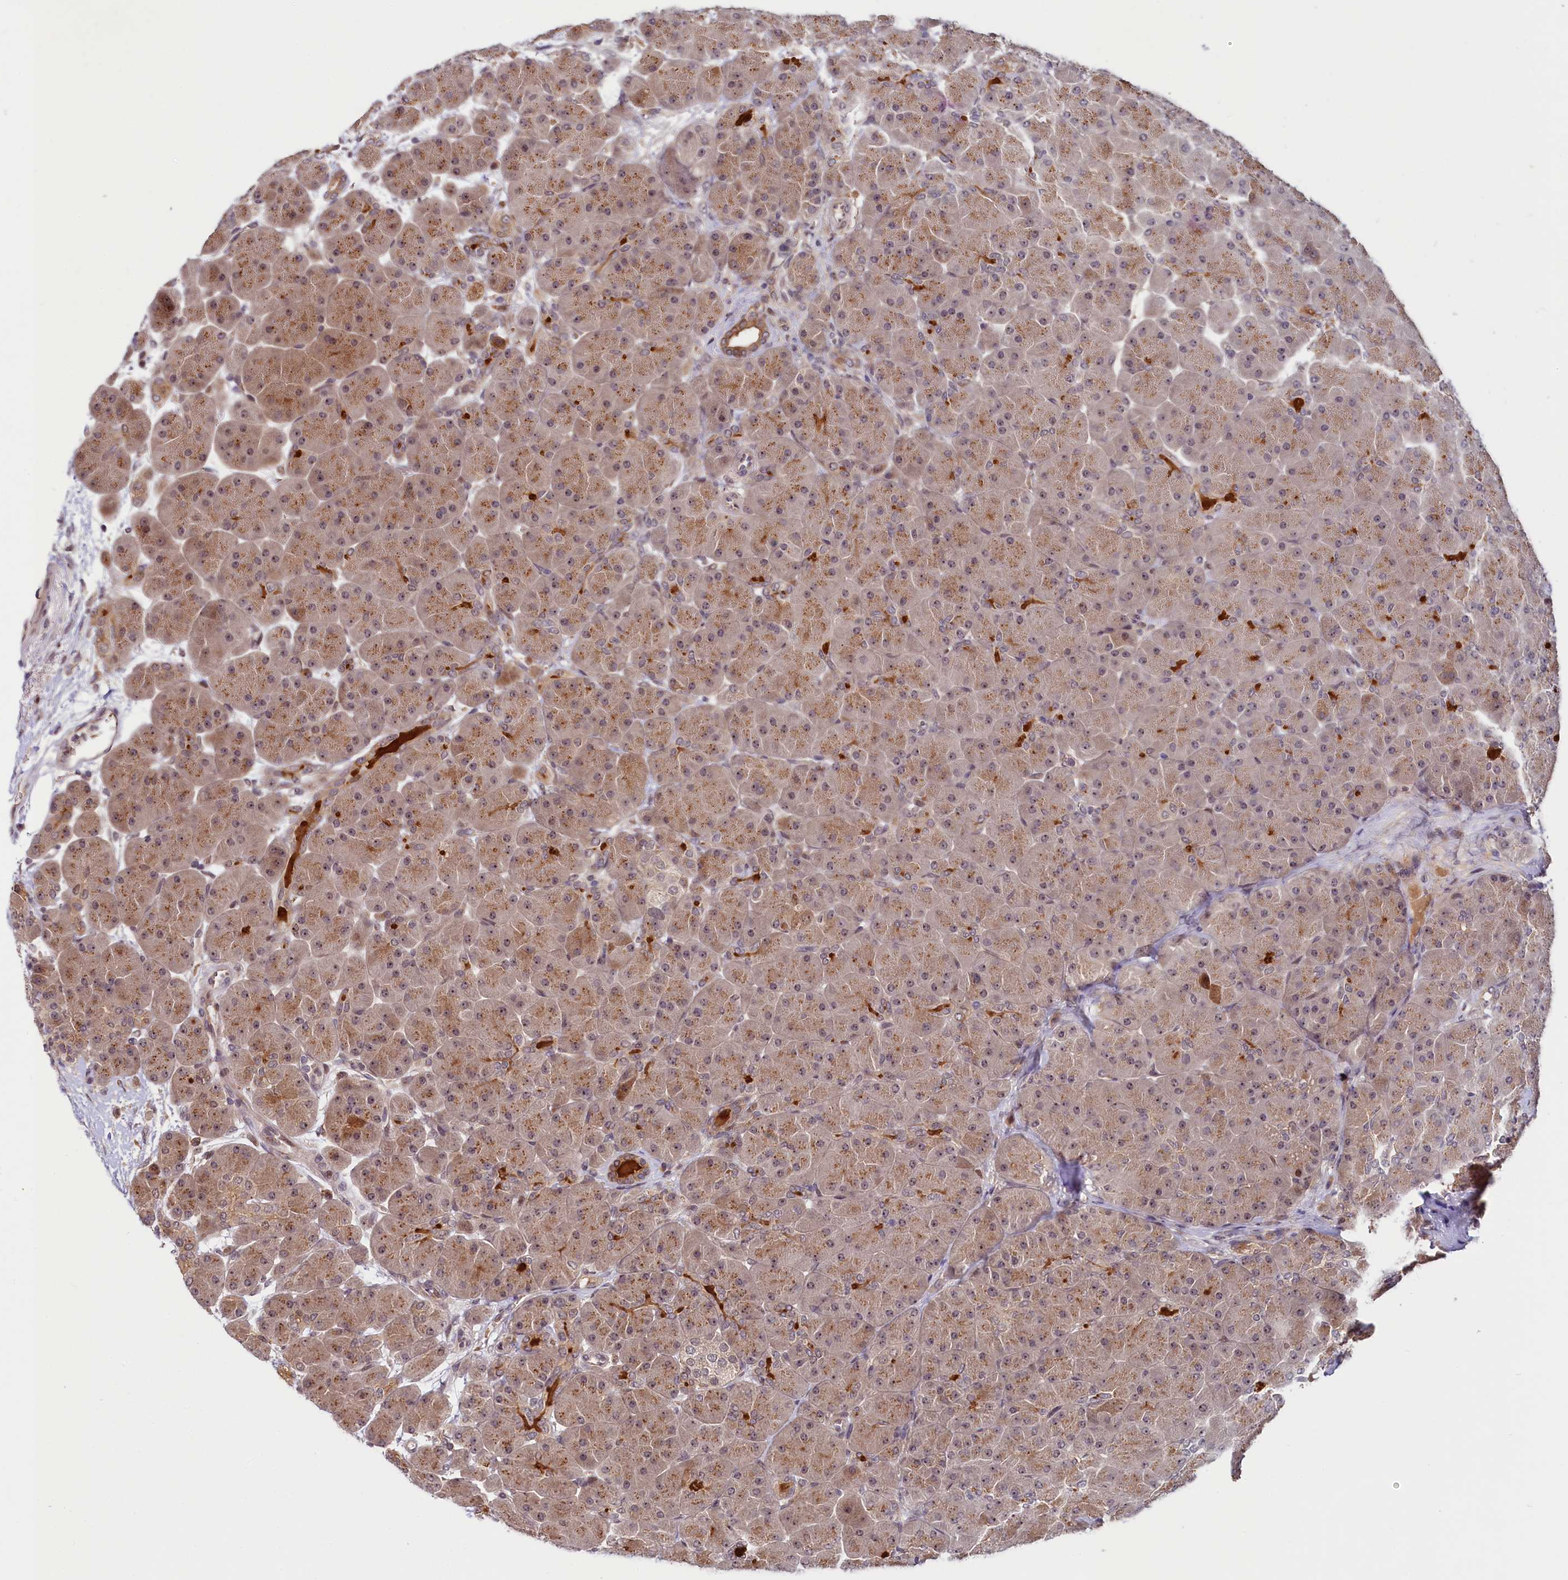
{"staining": {"intensity": "moderate", "quantity": ">75%", "location": "cytoplasmic/membranous"}, "tissue": "pancreas", "cell_type": "Exocrine glandular cells", "image_type": "normal", "snomed": [{"axis": "morphology", "description": "Normal tissue, NOS"}, {"axis": "topography", "description": "Pancreas"}], "caption": "High-power microscopy captured an immunohistochemistry histopathology image of normal pancreas, revealing moderate cytoplasmic/membranous expression in about >75% of exocrine glandular cells. The protein is stained brown, and the nuclei are stained in blue (DAB (3,3'-diaminobenzidine) IHC with brightfield microscopy, high magnification).", "gene": "N4BP2L1", "patient": {"sex": "male", "age": 66}}